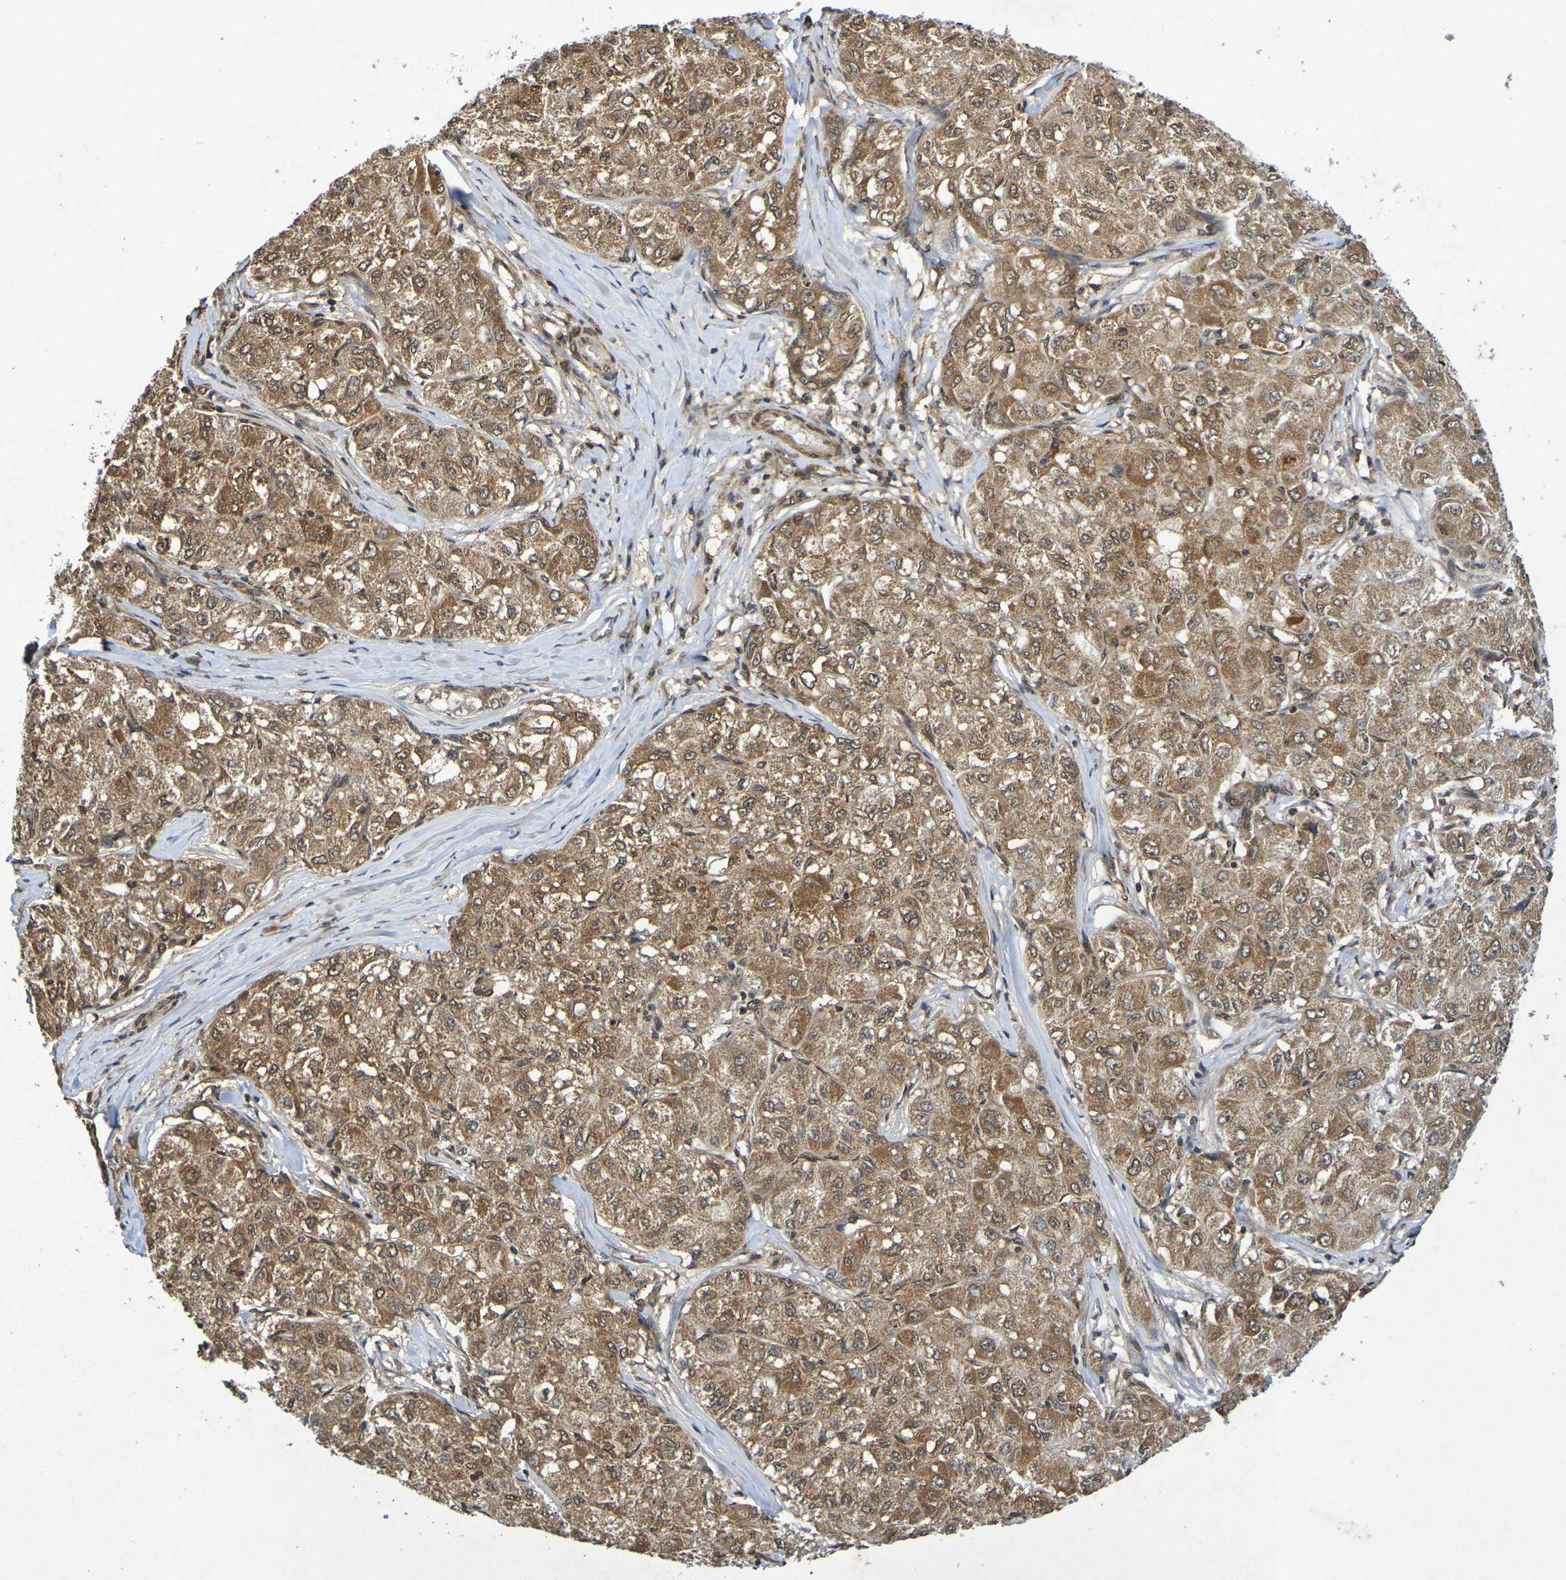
{"staining": {"intensity": "moderate", "quantity": ">75%", "location": "cytoplasmic/membranous,nuclear"}, "tissue": "liver cancer", "cell_type": "Tumor cells", "image_type": "cancer", "snomed": [{"axis": "morphology", "description": "Carcinoma, Hepatocellular, NOS"}, {"axis": "topography", "description": "Liver"}], "caption": "Approximately >75% of tumor cells in liver cancer display moderate cytoplasmic/membranous and nuclear protein positivity as visualized by brown immunohistochemical staining.", "gene": "GUCY1A2", "patient": {"sex": "male", "age": 80}}